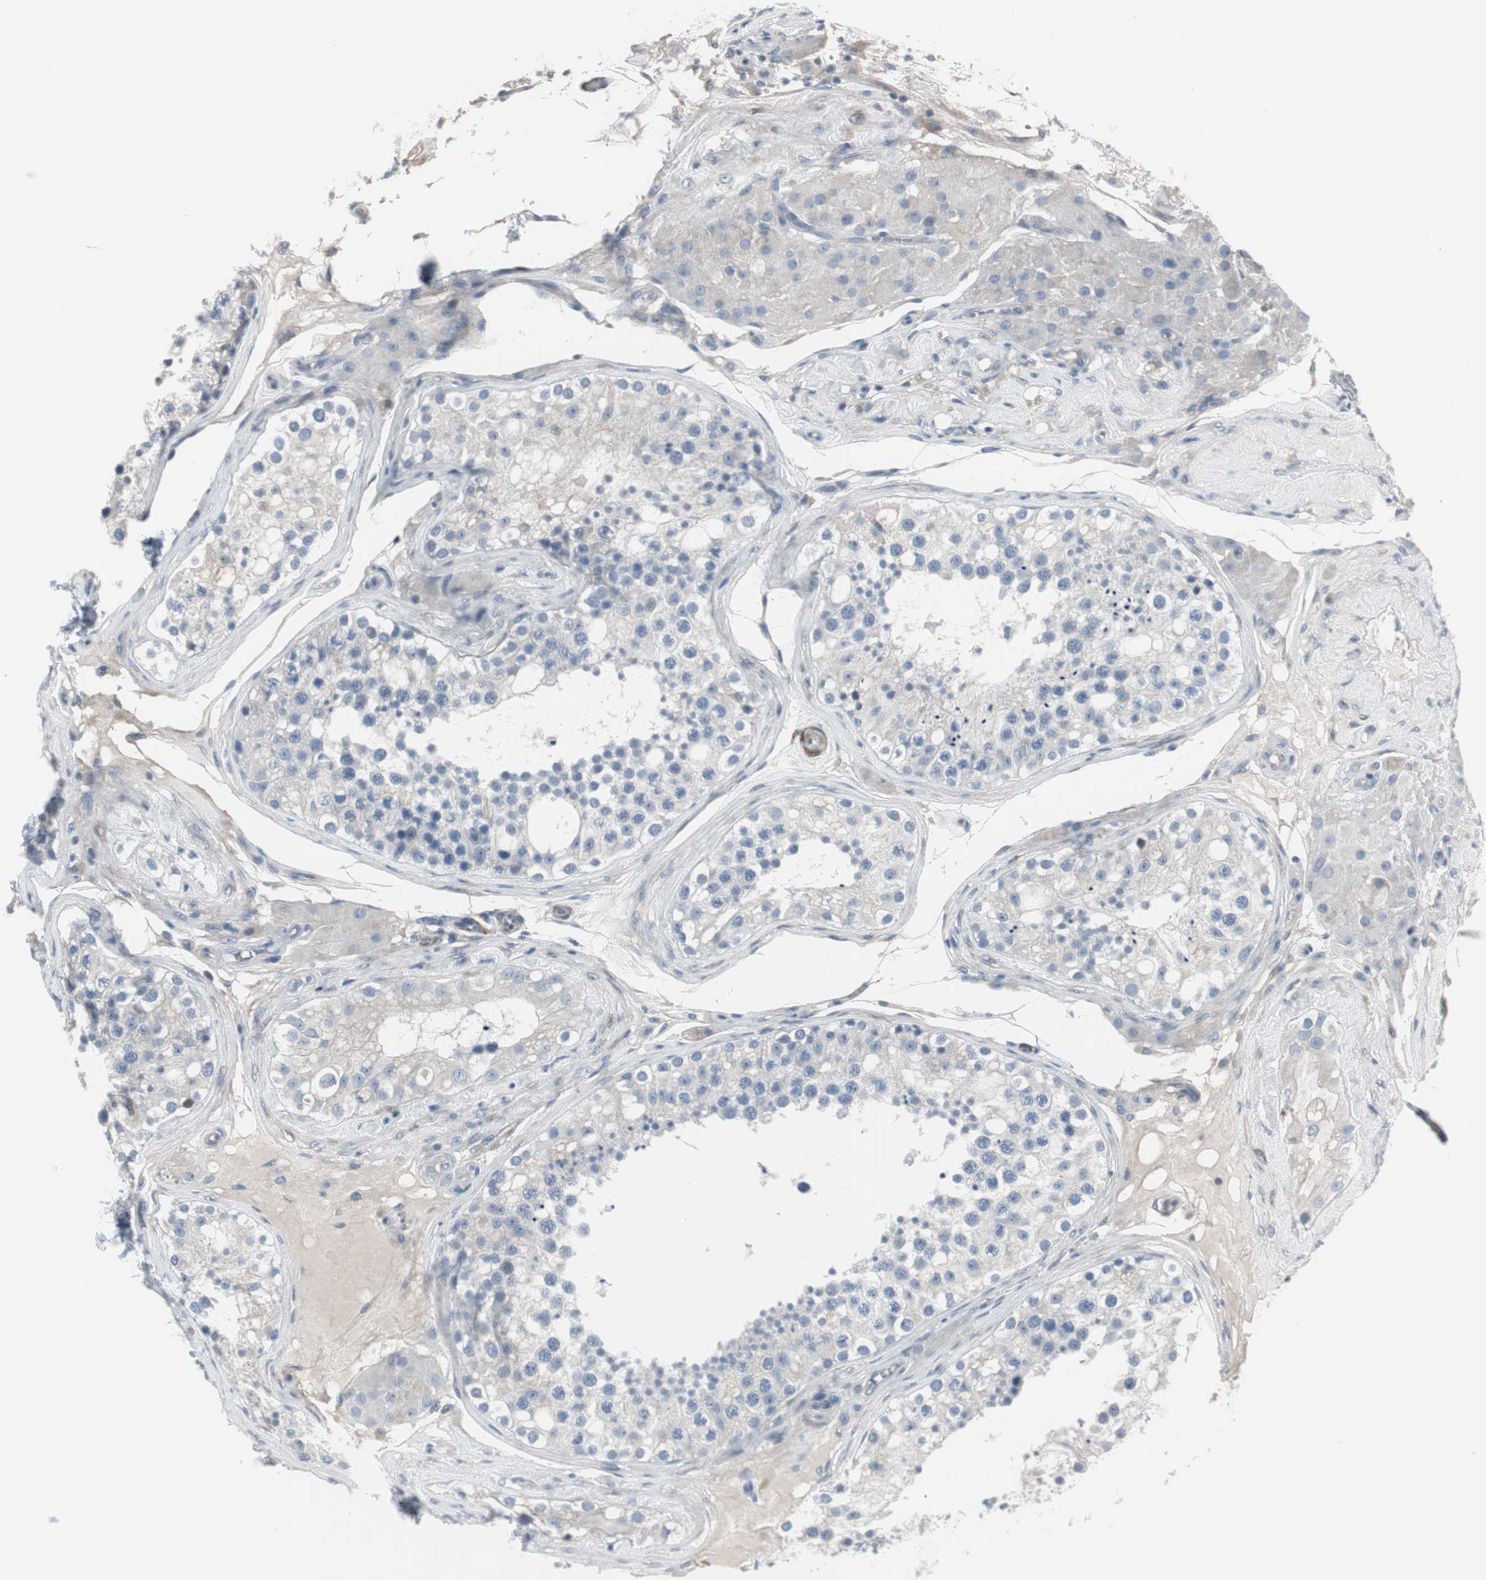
{"staining": {"intensity": "negative", "quantity": "none", "location": "none"}, "tissue": "testis", "cell_type": "Cells in seminiferous ducts", "image_type": "normal", "snomed": [{"axis": "morphology", "description": "Normal tissue, NOS"}, {"axis": "topography", "description": "Testis"}], "caption": "This image is of unremarkable testis stained with immunohistochemistry (IHC) to label a protein in brown with the nuclei are counter-stained blue. There is no staining in cells in seminiferous ducts. (Immunohistochemistry, brightfield microscopy, high magnification).", "gene": "DMPK", "patient": {"sex": "male", "age": 68}}